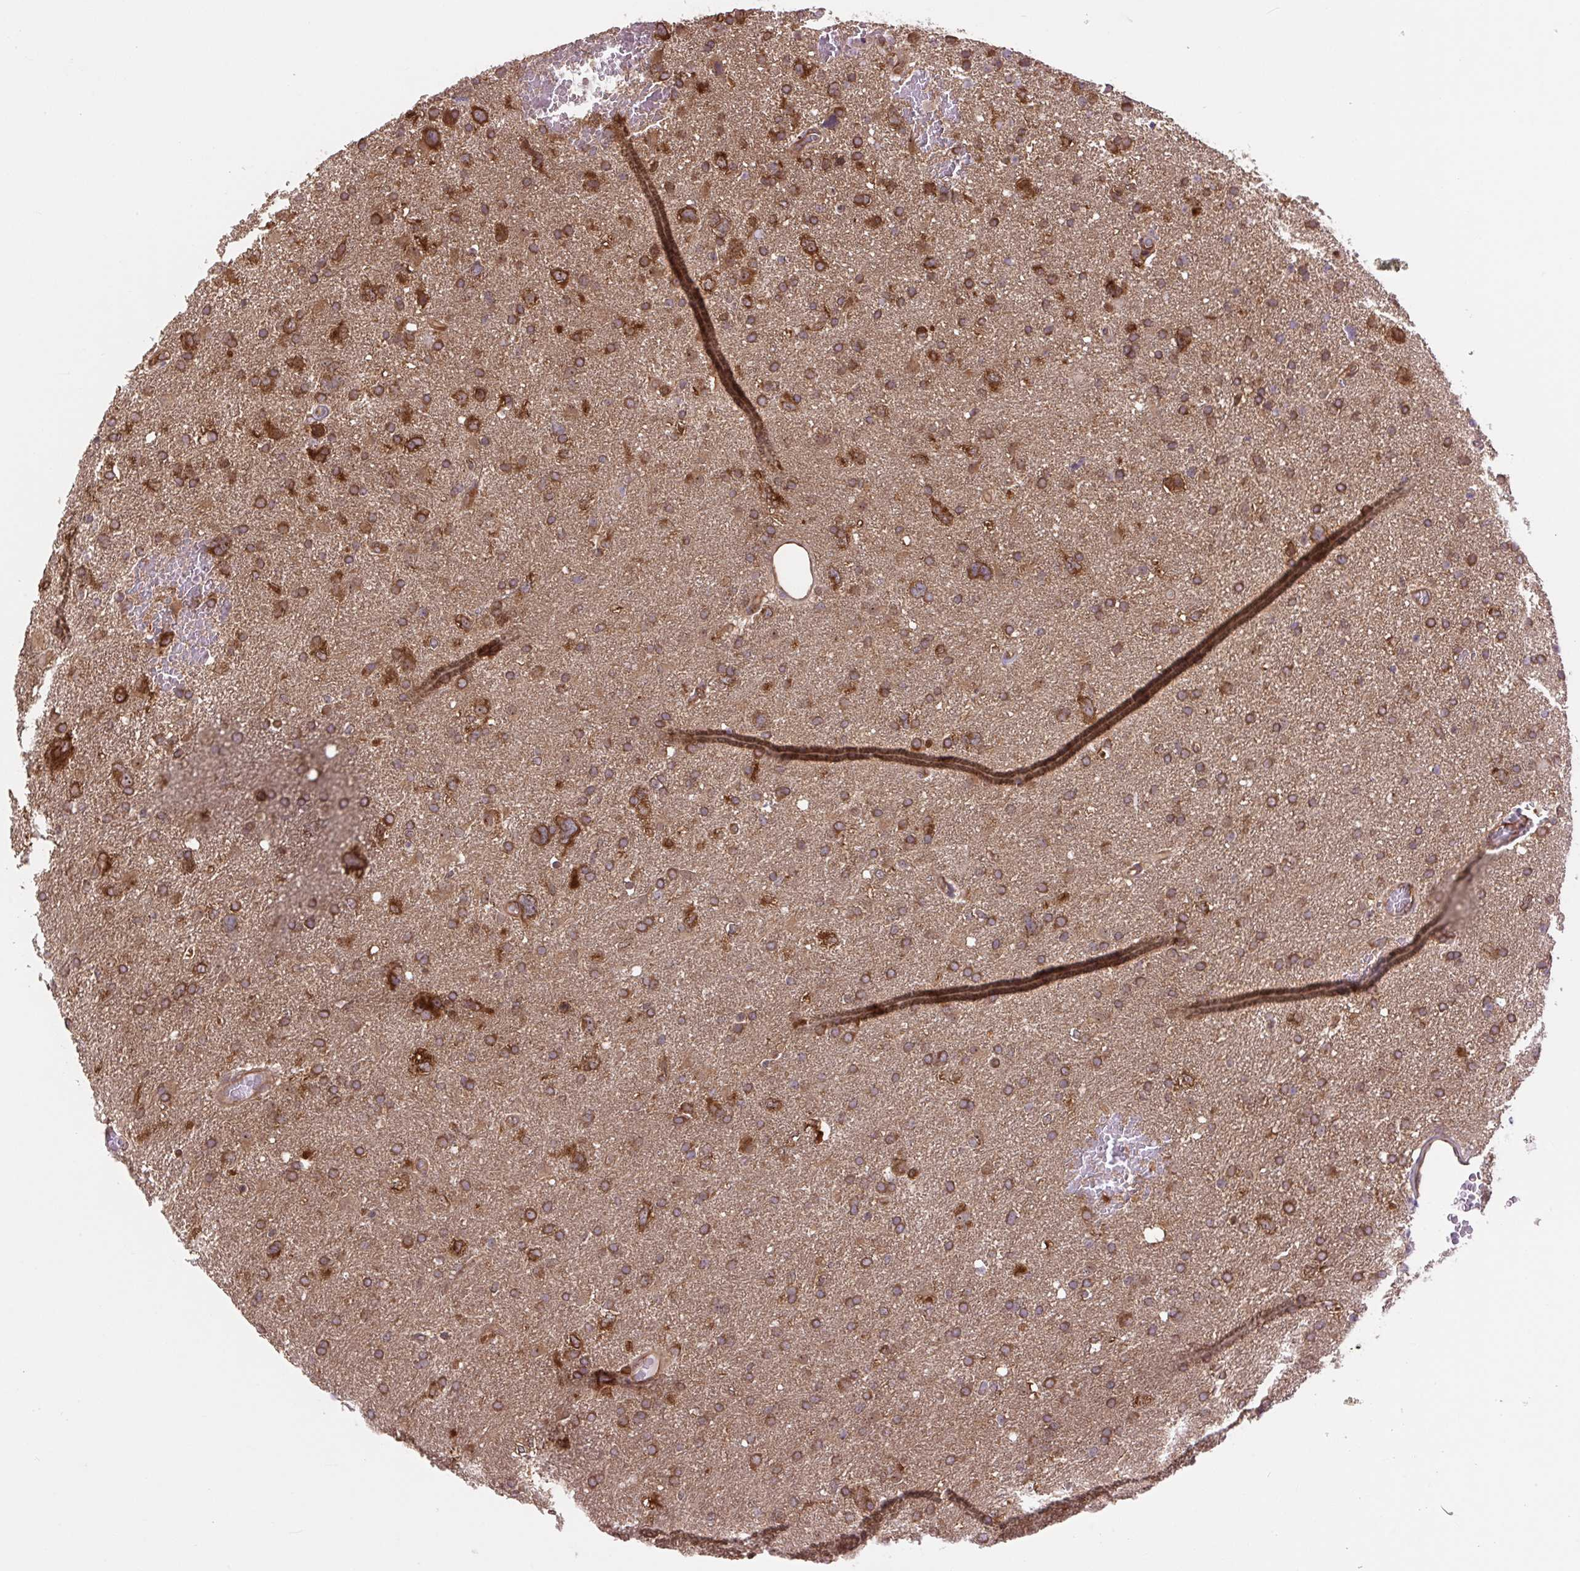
{"staining": {"intensity": "moderate", "quantity": ">75%", "location": "cytoplasmic/membranous"}, "tissue": "glioma", "cell_type": "Tumor cells", "image_type": "cancer", "snomed": [{"axis": "morphology", "description": "Glioma, malignant, High grade"}, {"axis": "topography", "description": "Brain"}], "caption": "IHC of human glioma demonstrates medium levels of moderate cytoplasmic/membranous positivity in approximately >75% of tumor cells.", "gene": "PLCG1", "patient": {"sex": "male", "age": 61}}